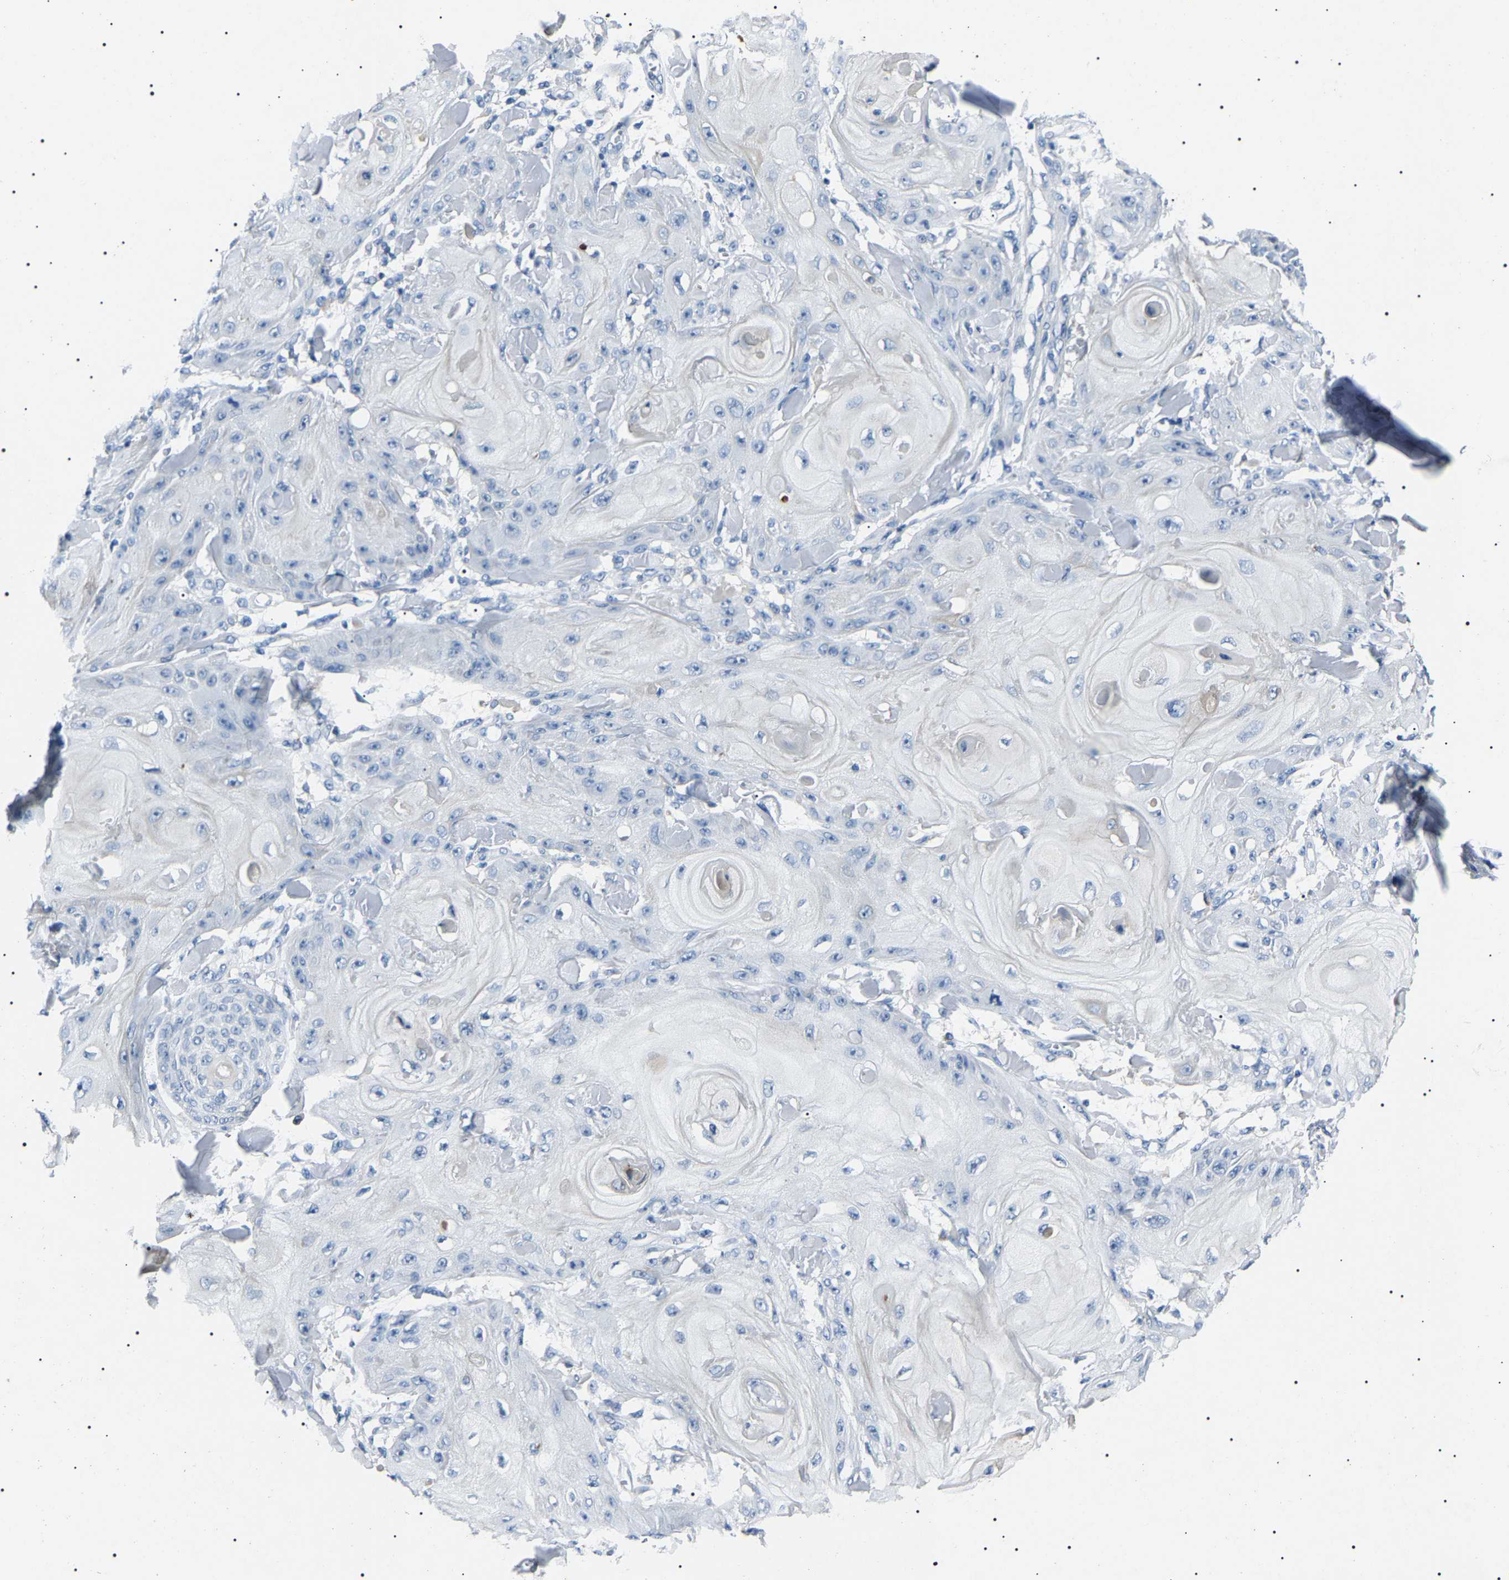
{"staining": {"intensity": "negative", "quantity": "none", "location": "none"}, "tissue": "skin cancer", "cell_type": "Tumor cells", "image_type": "cancer", "snomed": [{"axis": "morphology", "description": "Squamous cell carcinoma, NOS"}, {"axis": "topography", "description": "Skin"}], "caption": "IHC of human skin cancer displays no positivity in tumor cells.", "gene": "KLK15", "patient": {"sex": "male", "age": 74}}